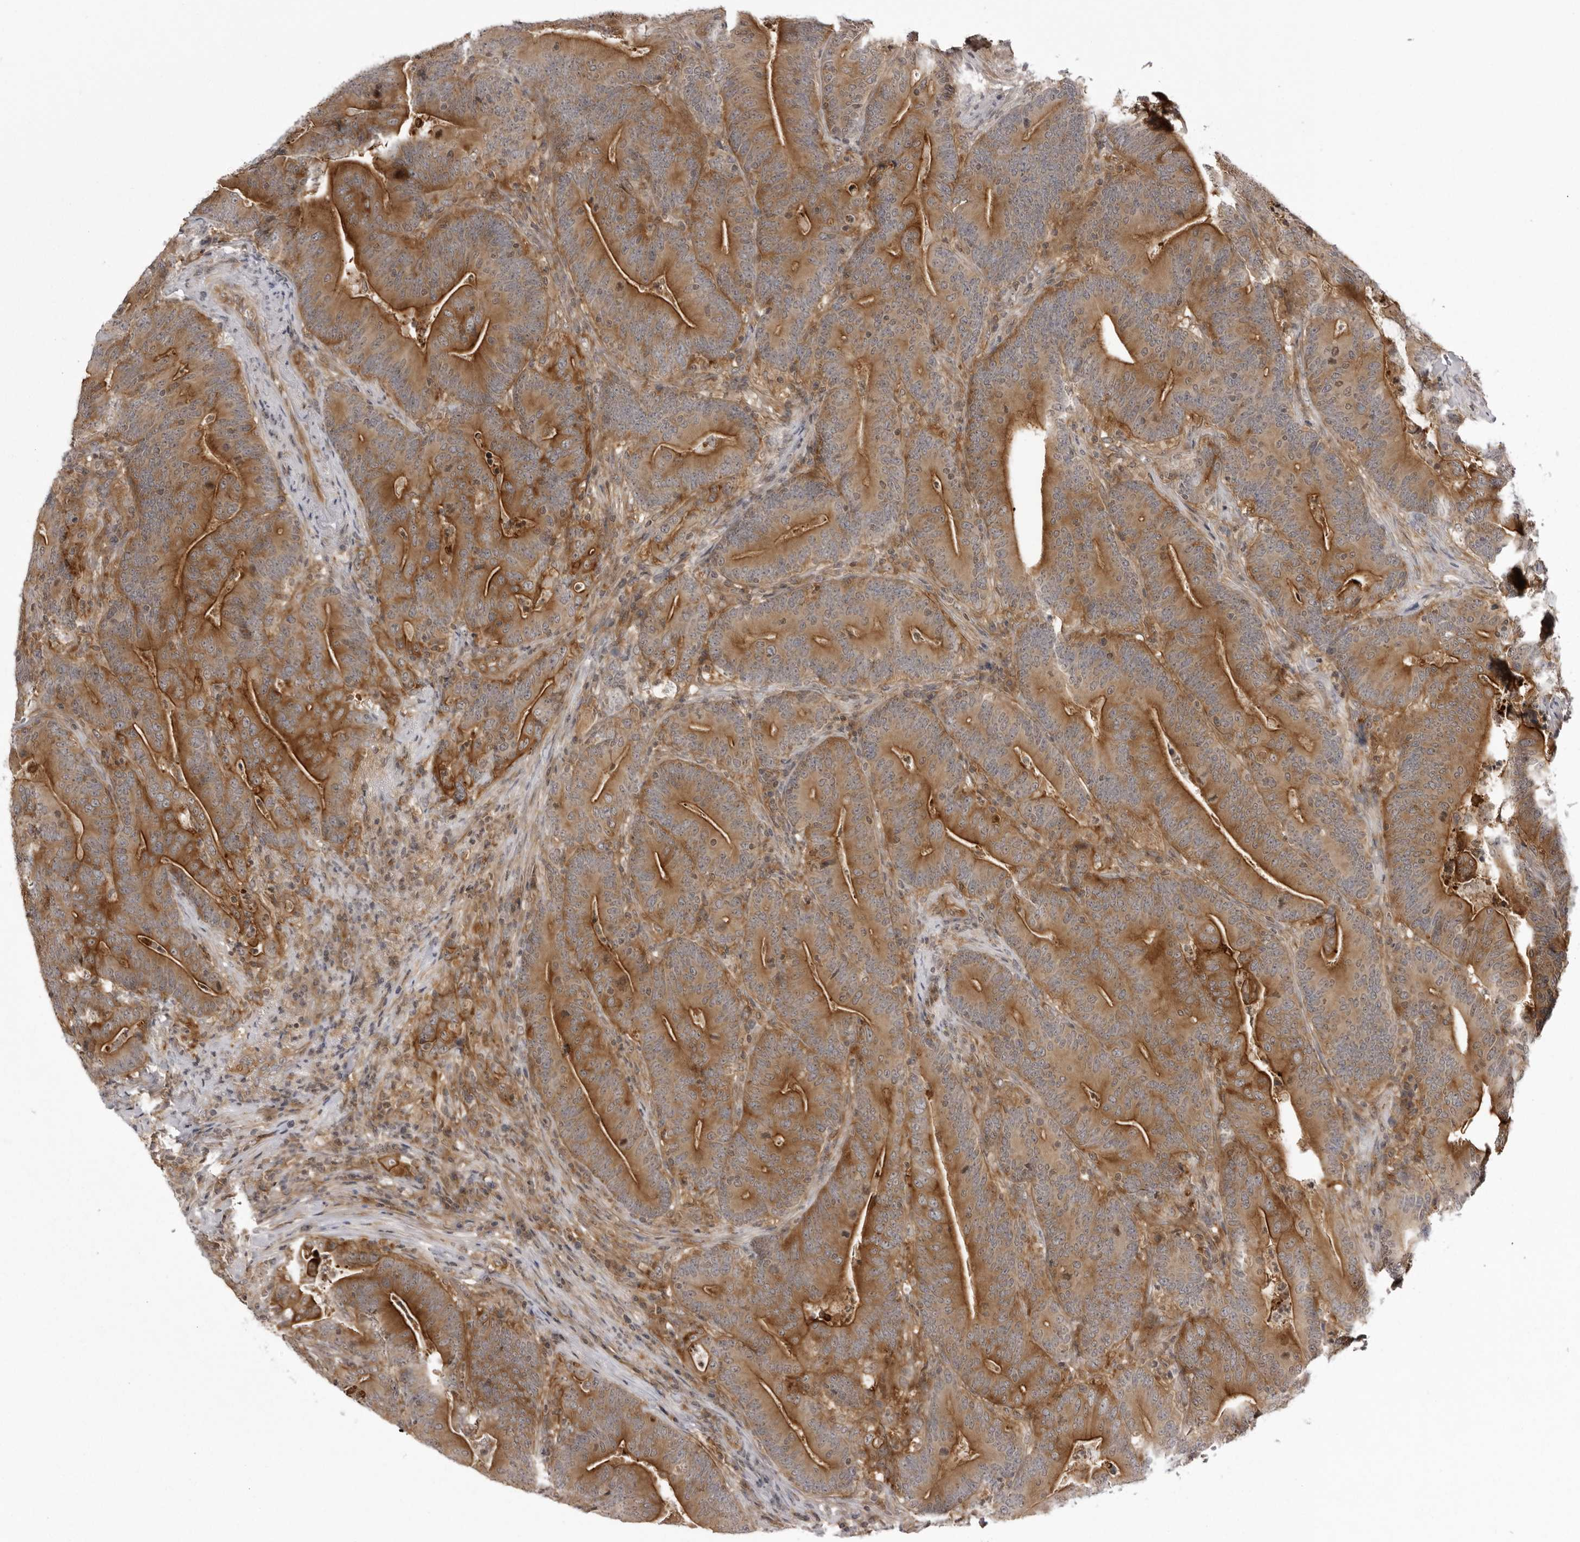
{"staining": {"intensity": "strong", "quantity": ">75%", "location": "cytoplasmic/membranous"}, "tissue": "colorectal cancer", "cell_type": "Tumor cells", "image_type": "cancer", "snomed": [{"axis": "morphology", "description": "Adenocarcinoma, NOS"}, {"axis": "topography", "description": "Colon"}], "caption": "Human colorectal cancer stained for a protein (brown) displays strong cytoplasmic/membranous positive positivity in approximately >75% of tumor cells.", "gene": "USP43", "patient": {"sex": "female", "age": 66}}